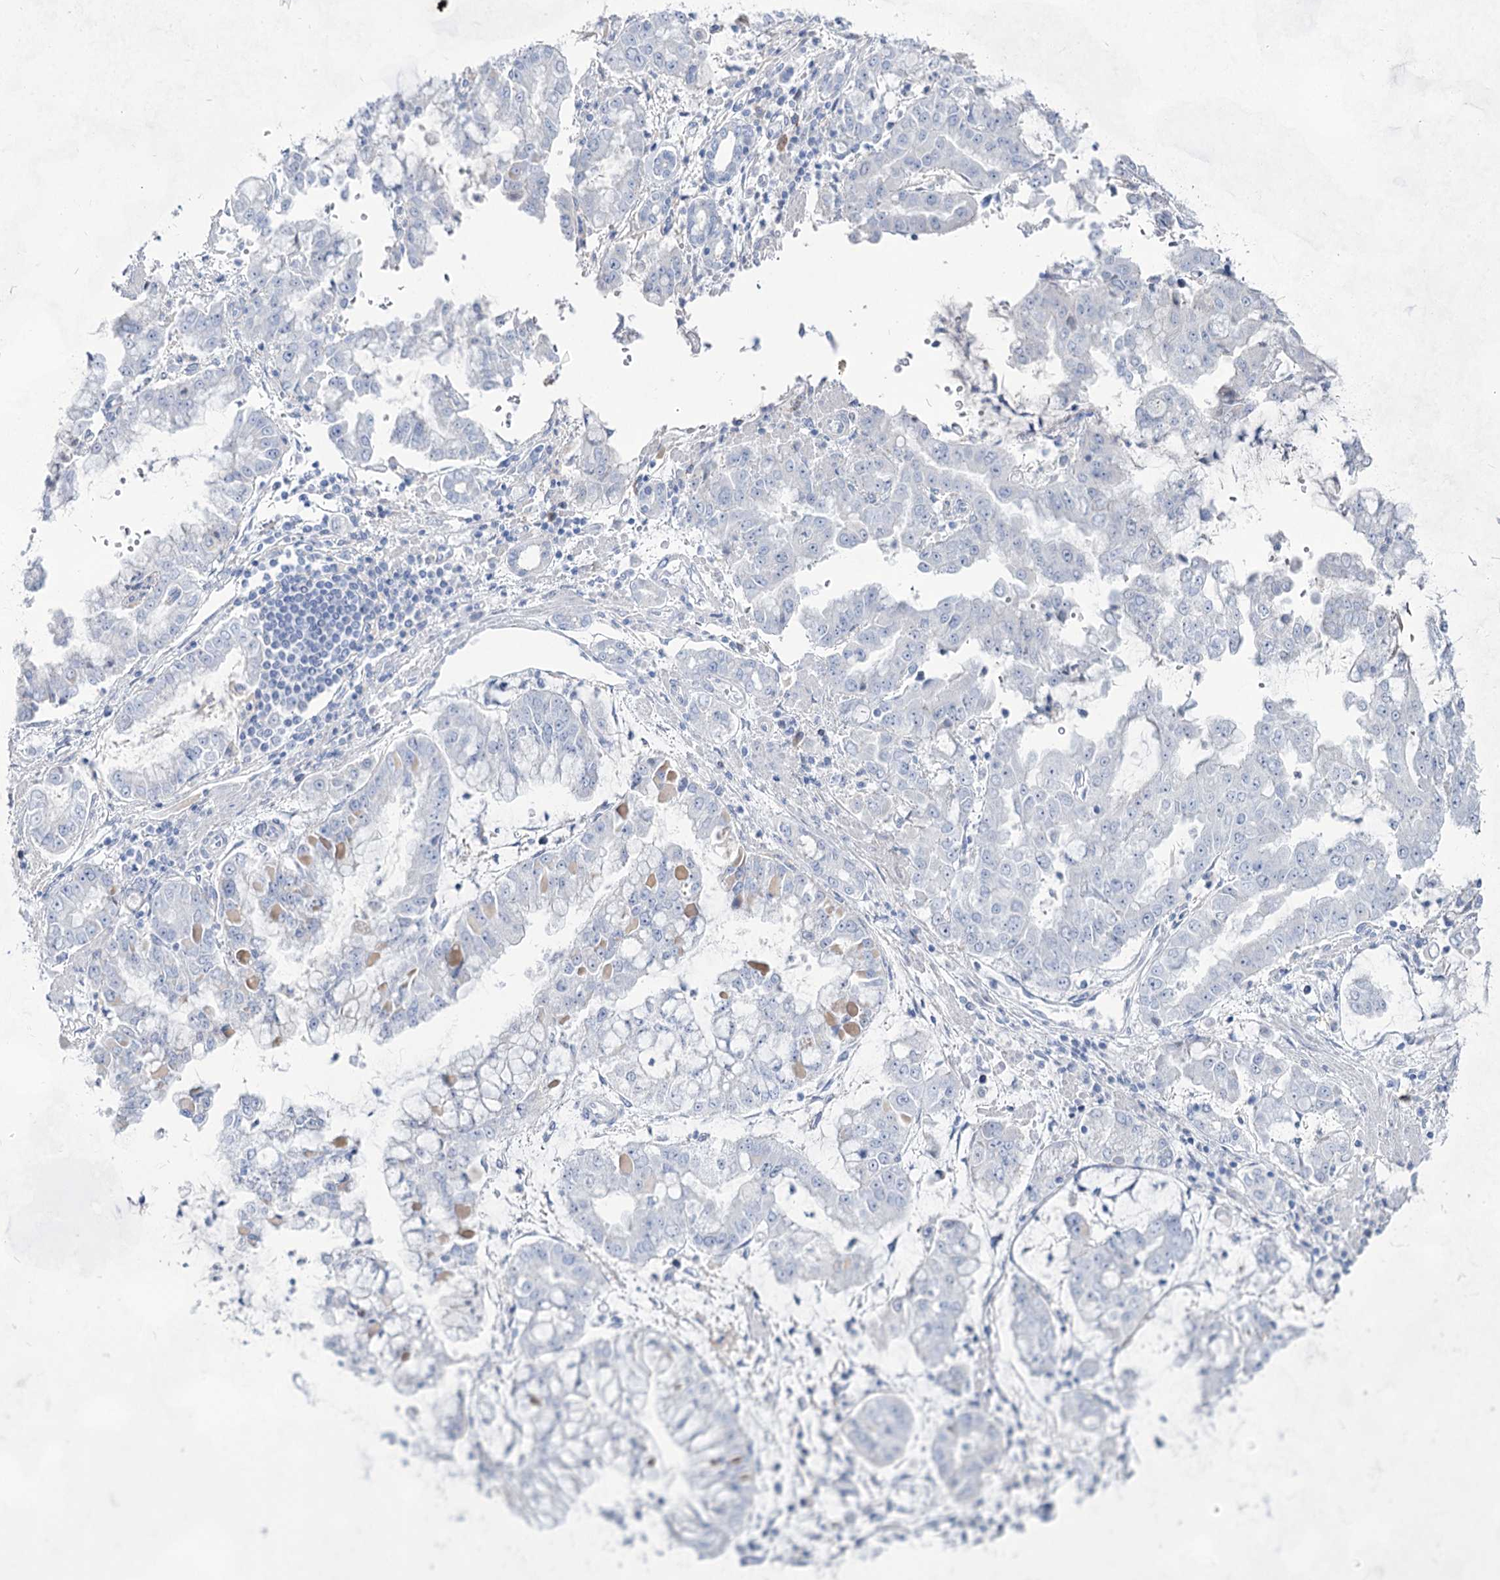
{"staining": {"intensity": "negative", "quantity": "none", "location": "none"}, "tissue": "stomach cancer", "cell_type": "Tumor cells", "image_type": "cancer", "snomed": [{"axis": "morphology", "description": "Adenocarcinoma, NOS"}, {"axis": "topography", "description": "Stomach"}], "caption": "This is a photomicrograph of immunohistochemistry staining of stomach cancer, which shows no expression in tumor cells. (Stains: DAB (3,3'-diaminobenzidine) immunohistochemistry (IHC) with hematoxylin counter stain, Microscopy: brightfield microscopy at high magnification).", "gene": "ACRV1", "patient": {"sex": "male", "age": 76}}